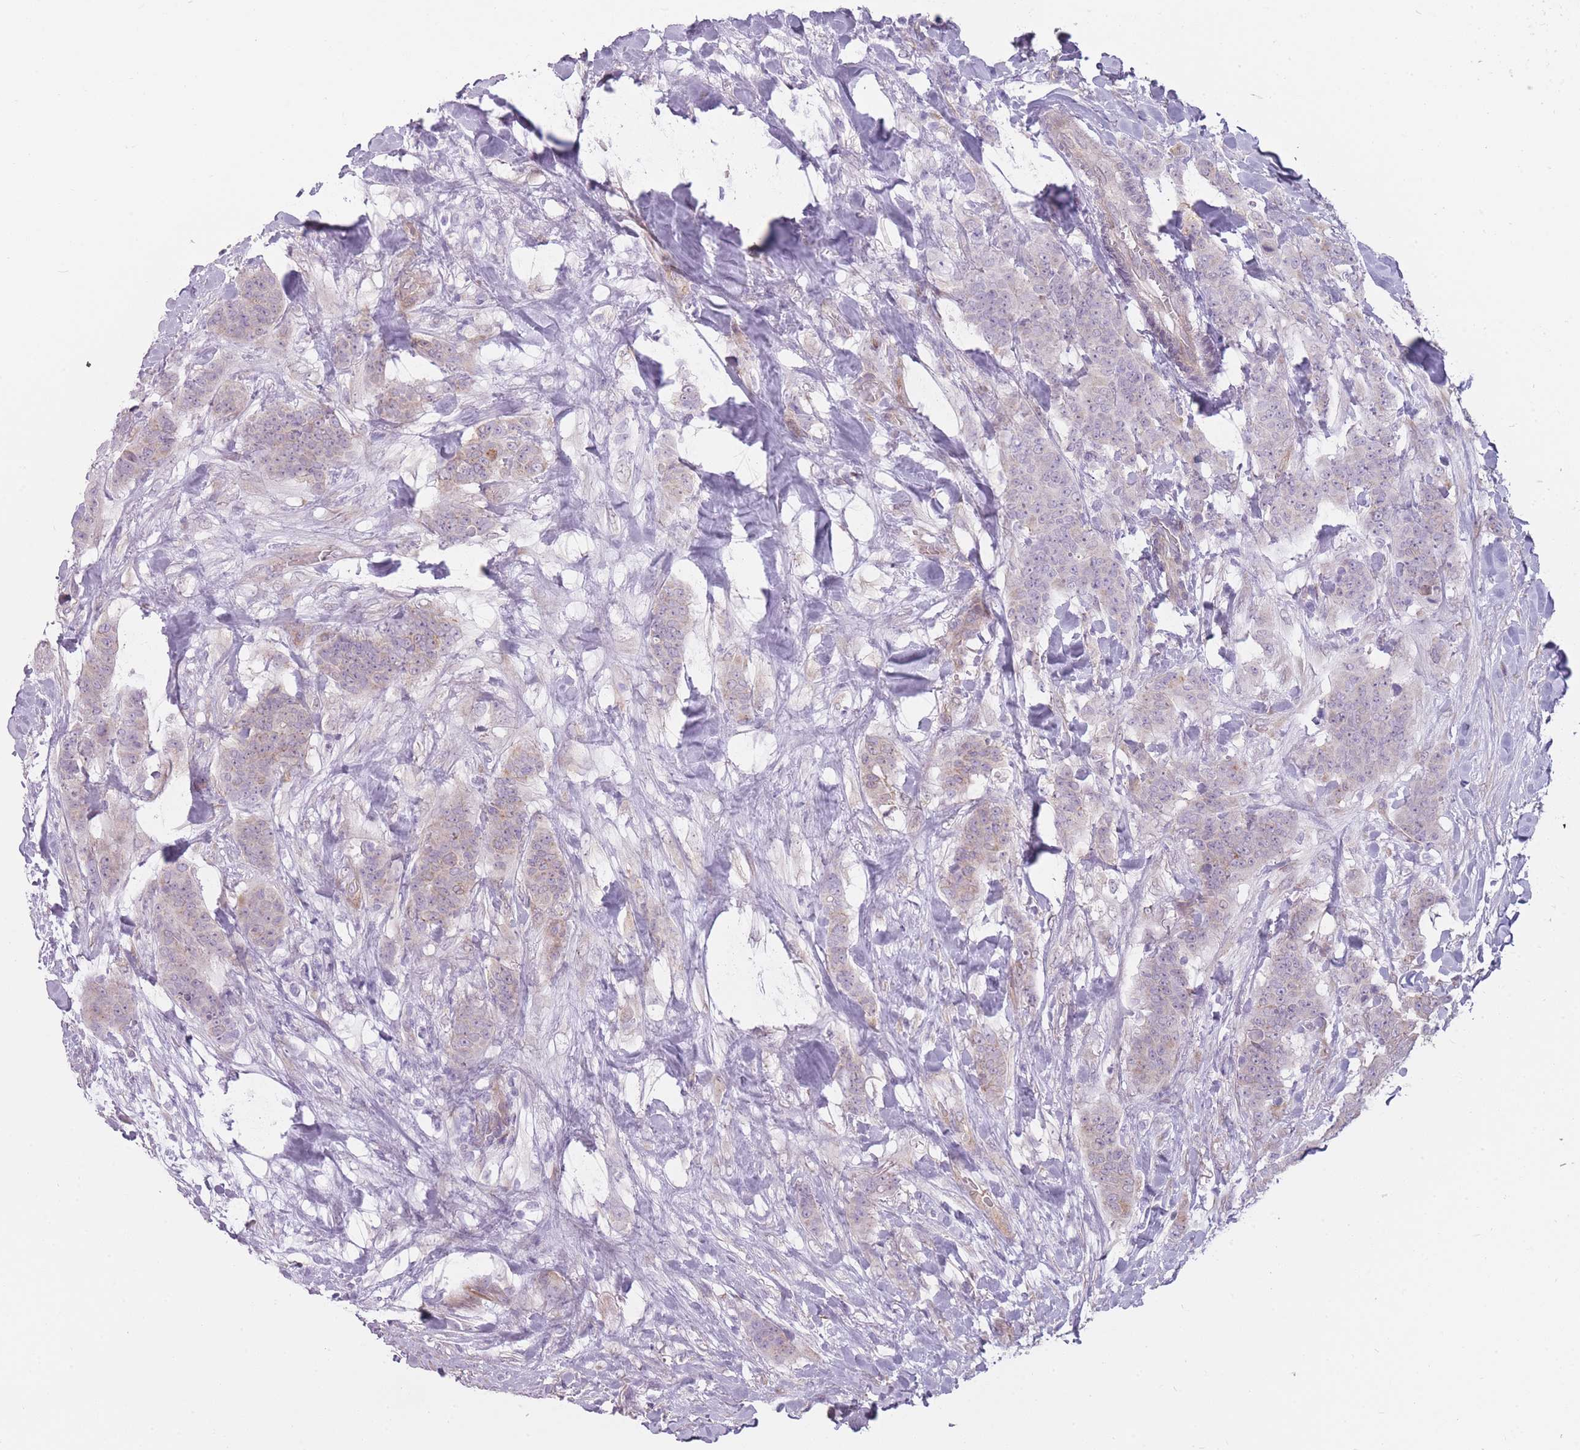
{"staining": {"intensity": "weak", "quantity": "<25%", "location": "cytoplasmic/membranous"}, "tissue": "breast cancer", "cell_type": "Tumor cells", "image_type": "cancer", "snomed": [{"axis": "morphology", "description": "Duct carcinoma"}, {"axis": "topography", "description": "Breast"}], "caption": "This is an IHC image of infiltrating ductal carcinoma (breast). There is no staining in tumor cells.", "gene": "PGRMC2", "patient": {"sex": "female", "age": 40}}